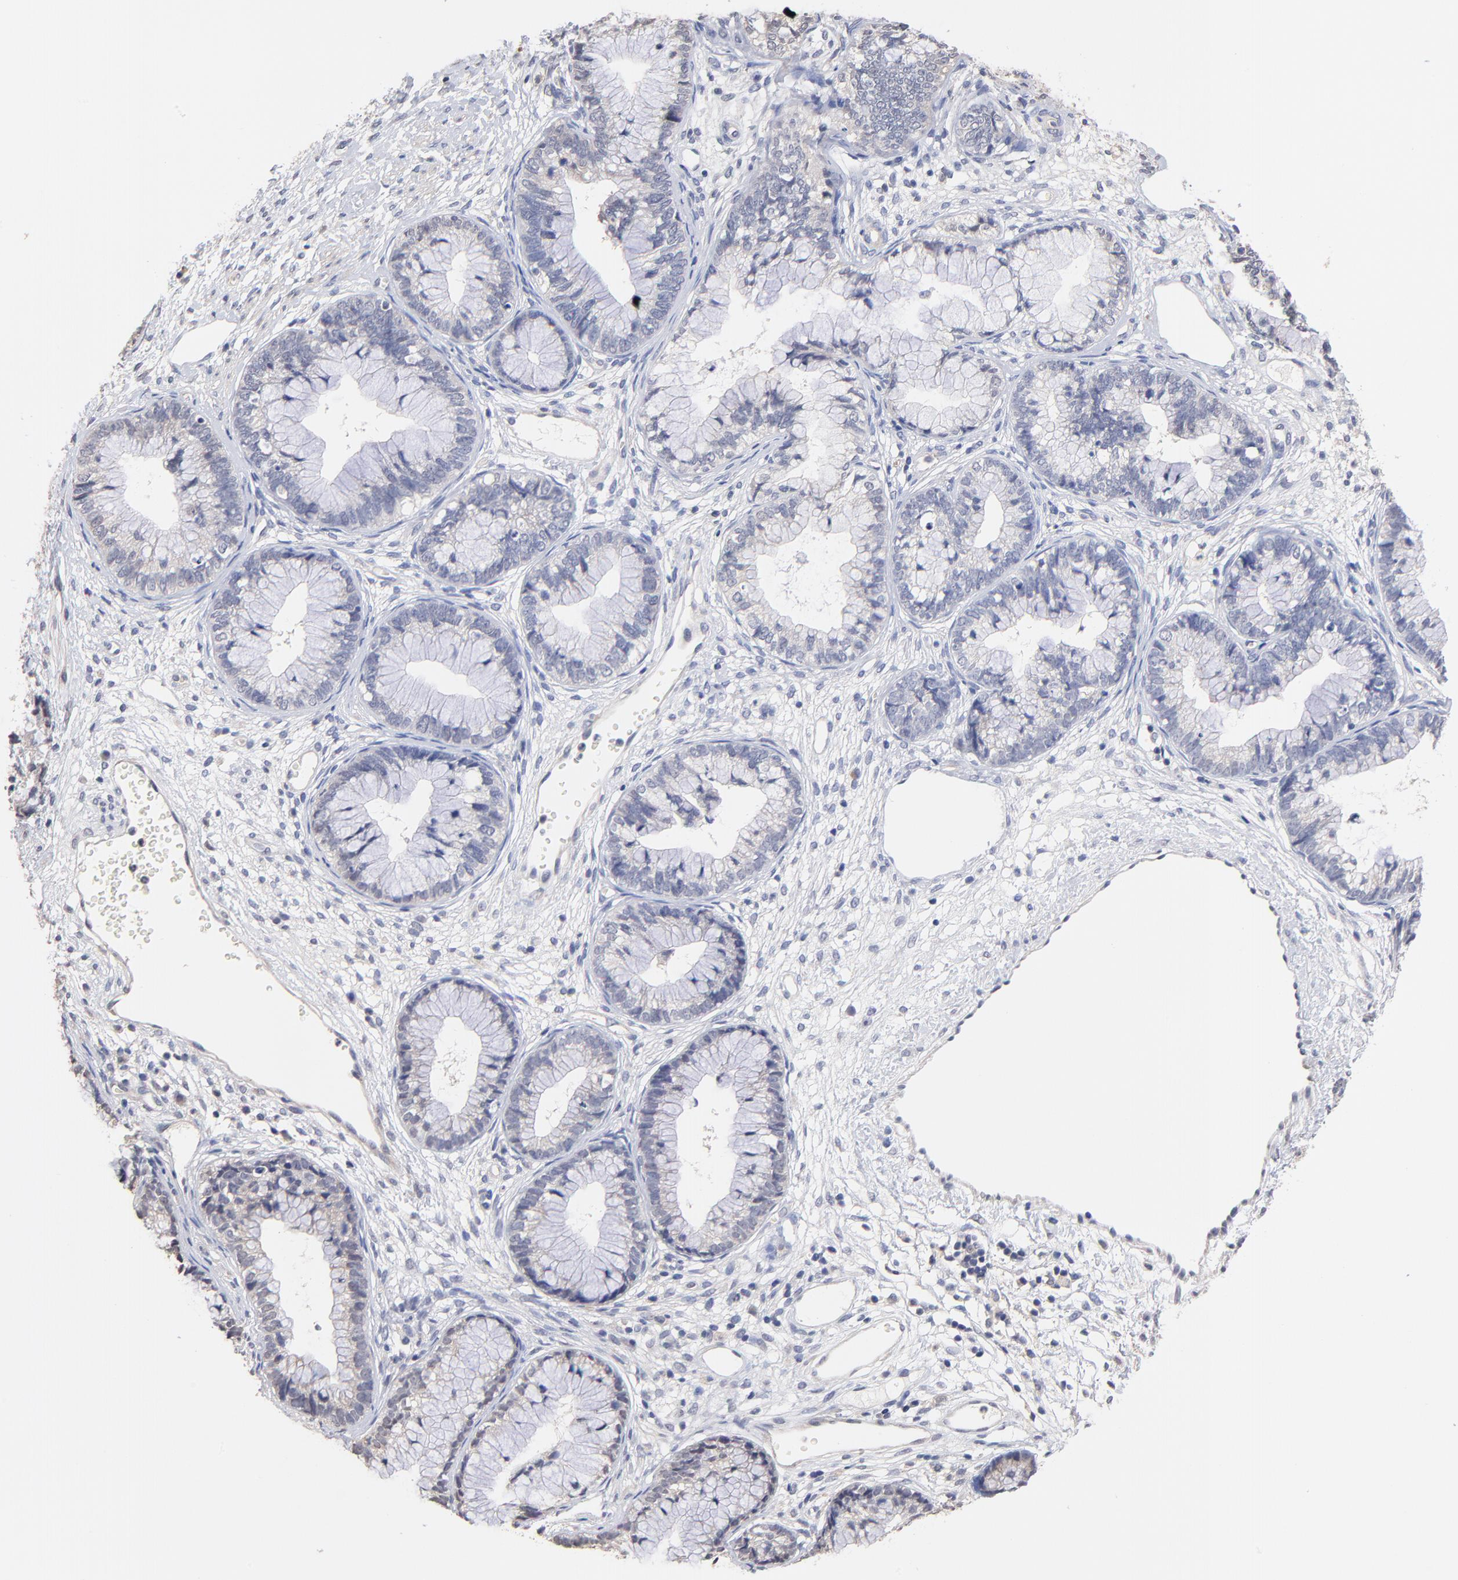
{"staining": {"intensity": "negative", "quantity": "none", "location": "none"}, "tissue": "cervical cancer", "cell_type": "Tumor cells", "image_type": "cancer", "snomed": [{"axis": "morphology", "description": "Adenocarcinoma, NOS"}, {"axis": "topography", "description": "Cervix"}], "caption": "Immunohistochemistry of cervical cancer shows no staining in tumor cells.", "gene": "RIBC2", "patient": {"sex": "female", "age": 44}}